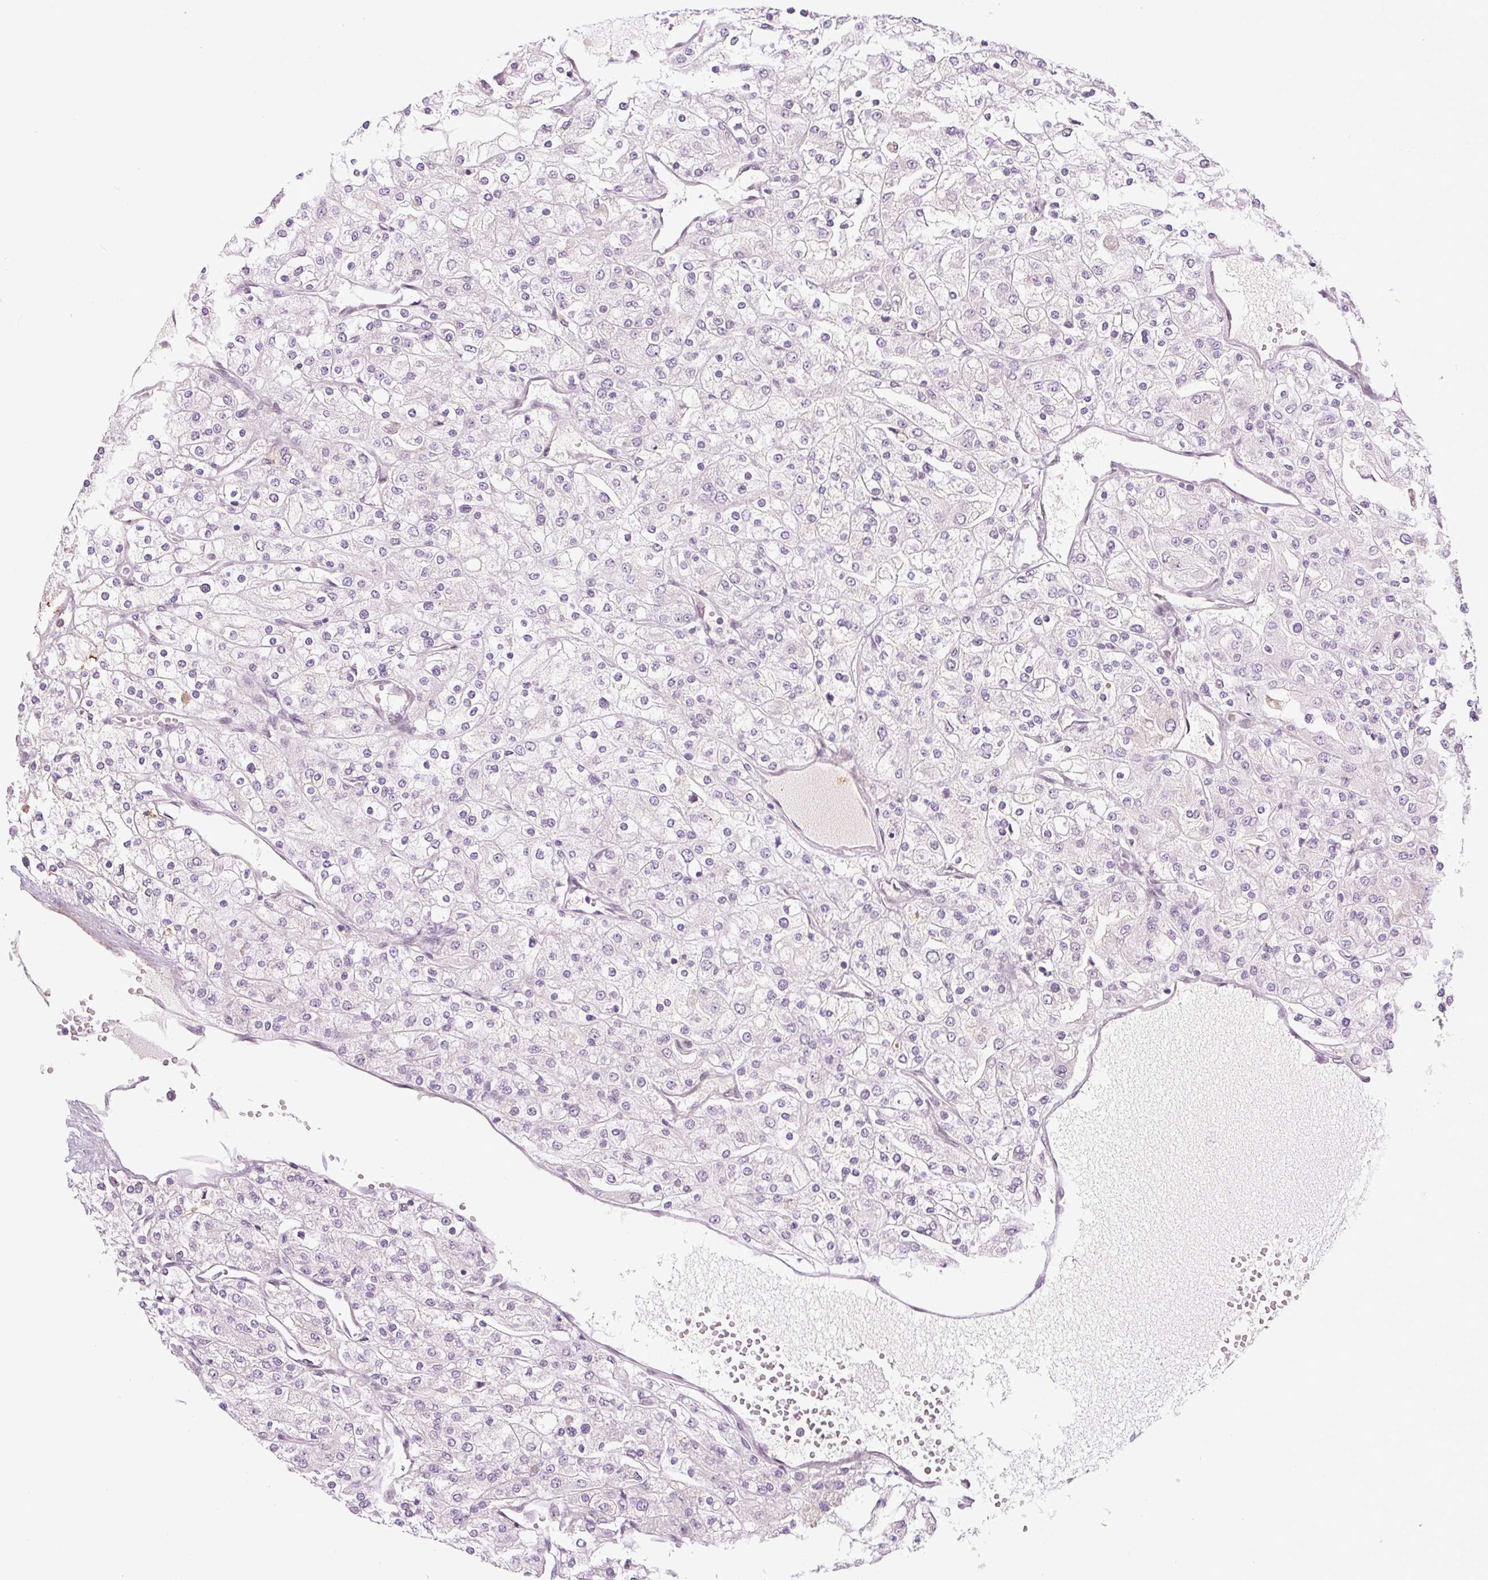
{"staining": {"intensity": "negative", "quantity": "none", "location": "none"}, "tissue": "renal cancer", "cell_type": "Tumor cells", "image_type": "cancer", "snomed": [{"axis": "morphology", "description": "Adenocarcinoma, NOS"}, {"axis": "topography", "description": "Kidney"}], "caption": "A histopathology image of adenocarcinoma (renal) stained for a protein displays no brown staining in tumor cells. (DAB immunohistochemistry (IHC) visualized using brightfield microscopy, high magnification).", "gene": "SGF29", "patient": {"sex": "male", "age": 80}}